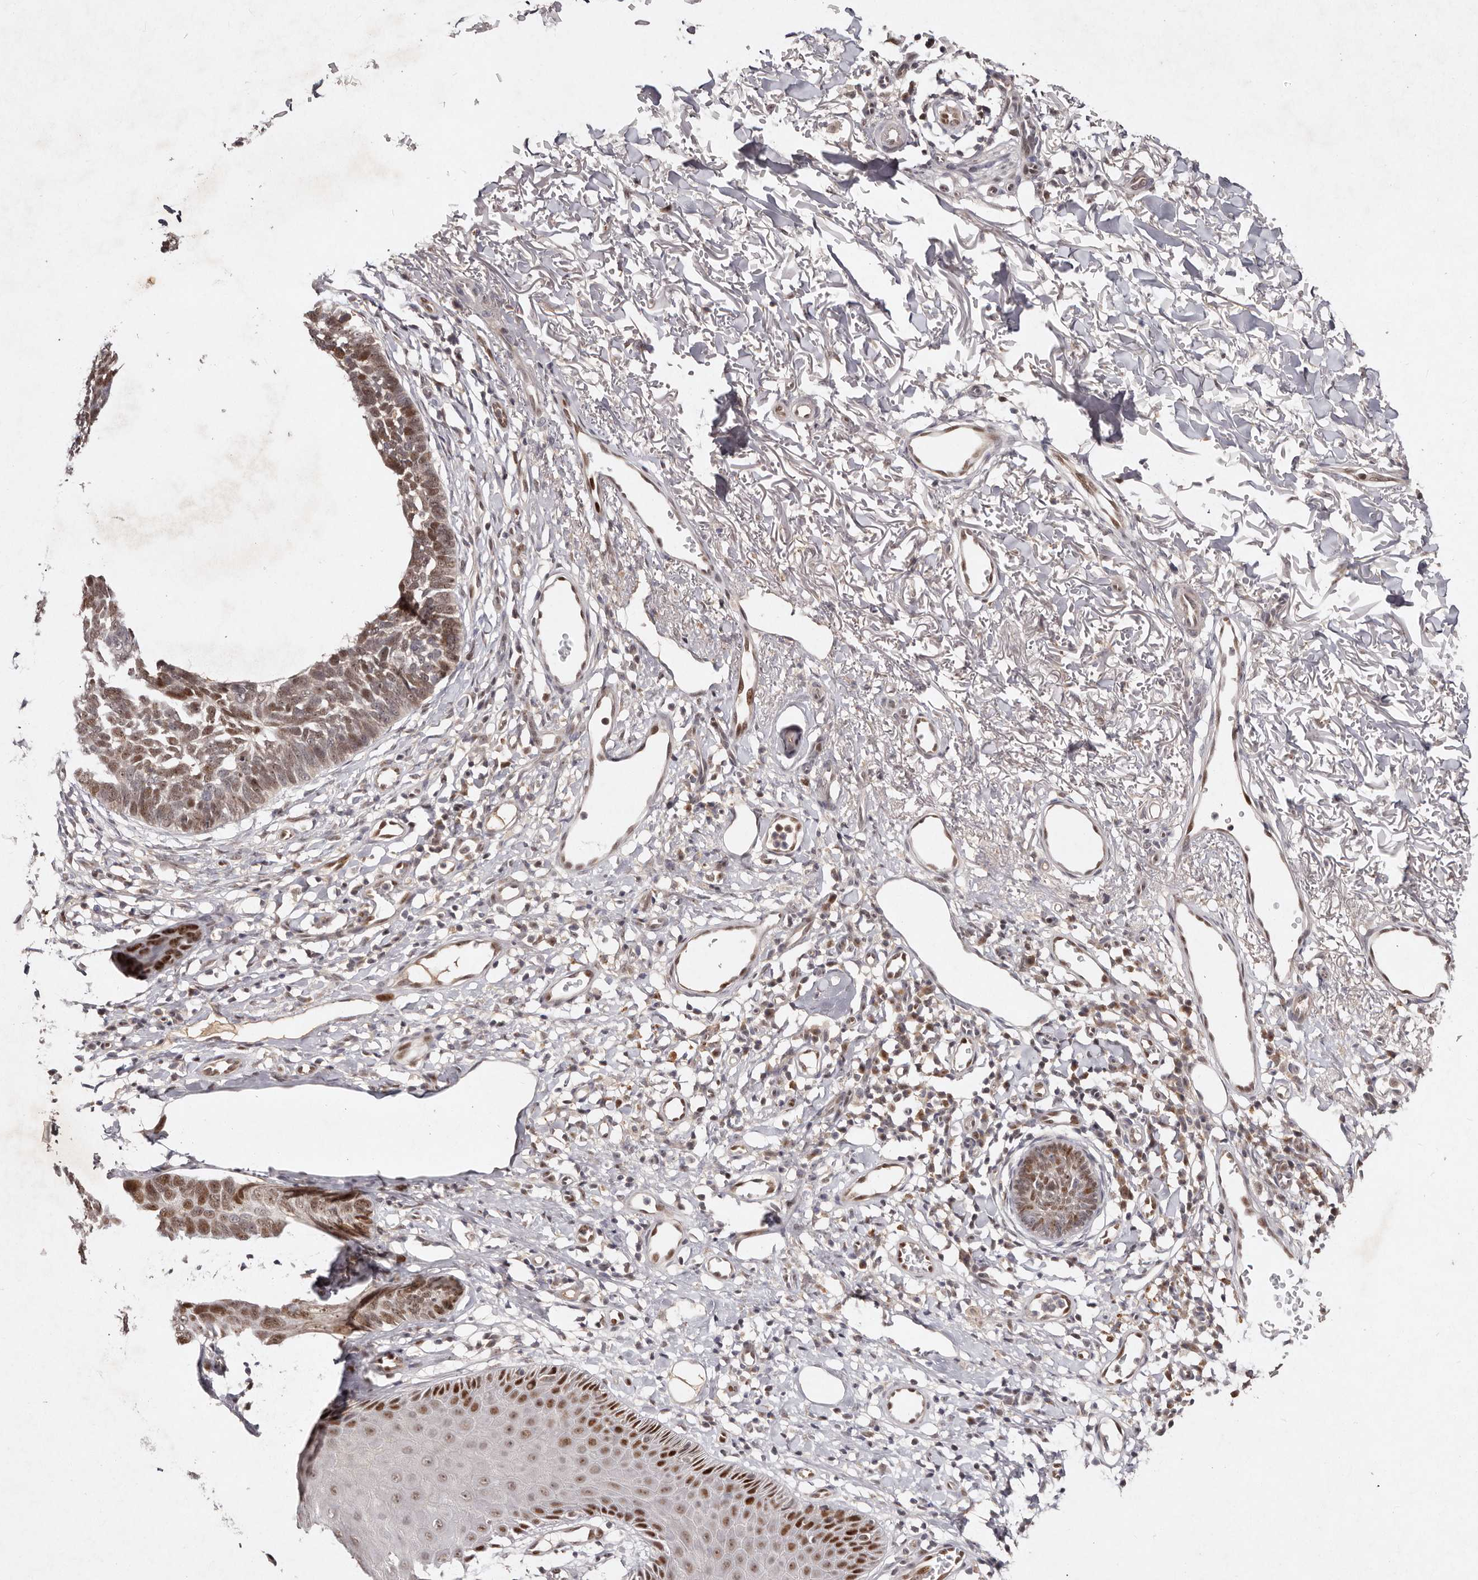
{"staining": {"intensity": "moderate", "quantity": ">75%", "location": "nuclear"}, "tissue": "skin cancer", "cell_type": "Tumor cells", "image_type": "cancer", "snomed": [{"axis": "morphology", "description": "Normal tissue, NOS"}, {"axis": "morphology", "description": "Basal cell carcinoma"}, {"axis": "topography", "description": "Skin"}], "caption": "Immunohistochemical staining of skin cancer (basal cell carcinoma) reveals medium levels of moderate nuclear positivity in about >75% of tumor cells.", "gene": "KLF7", "patient": {"sex": "male", "age": 77}}